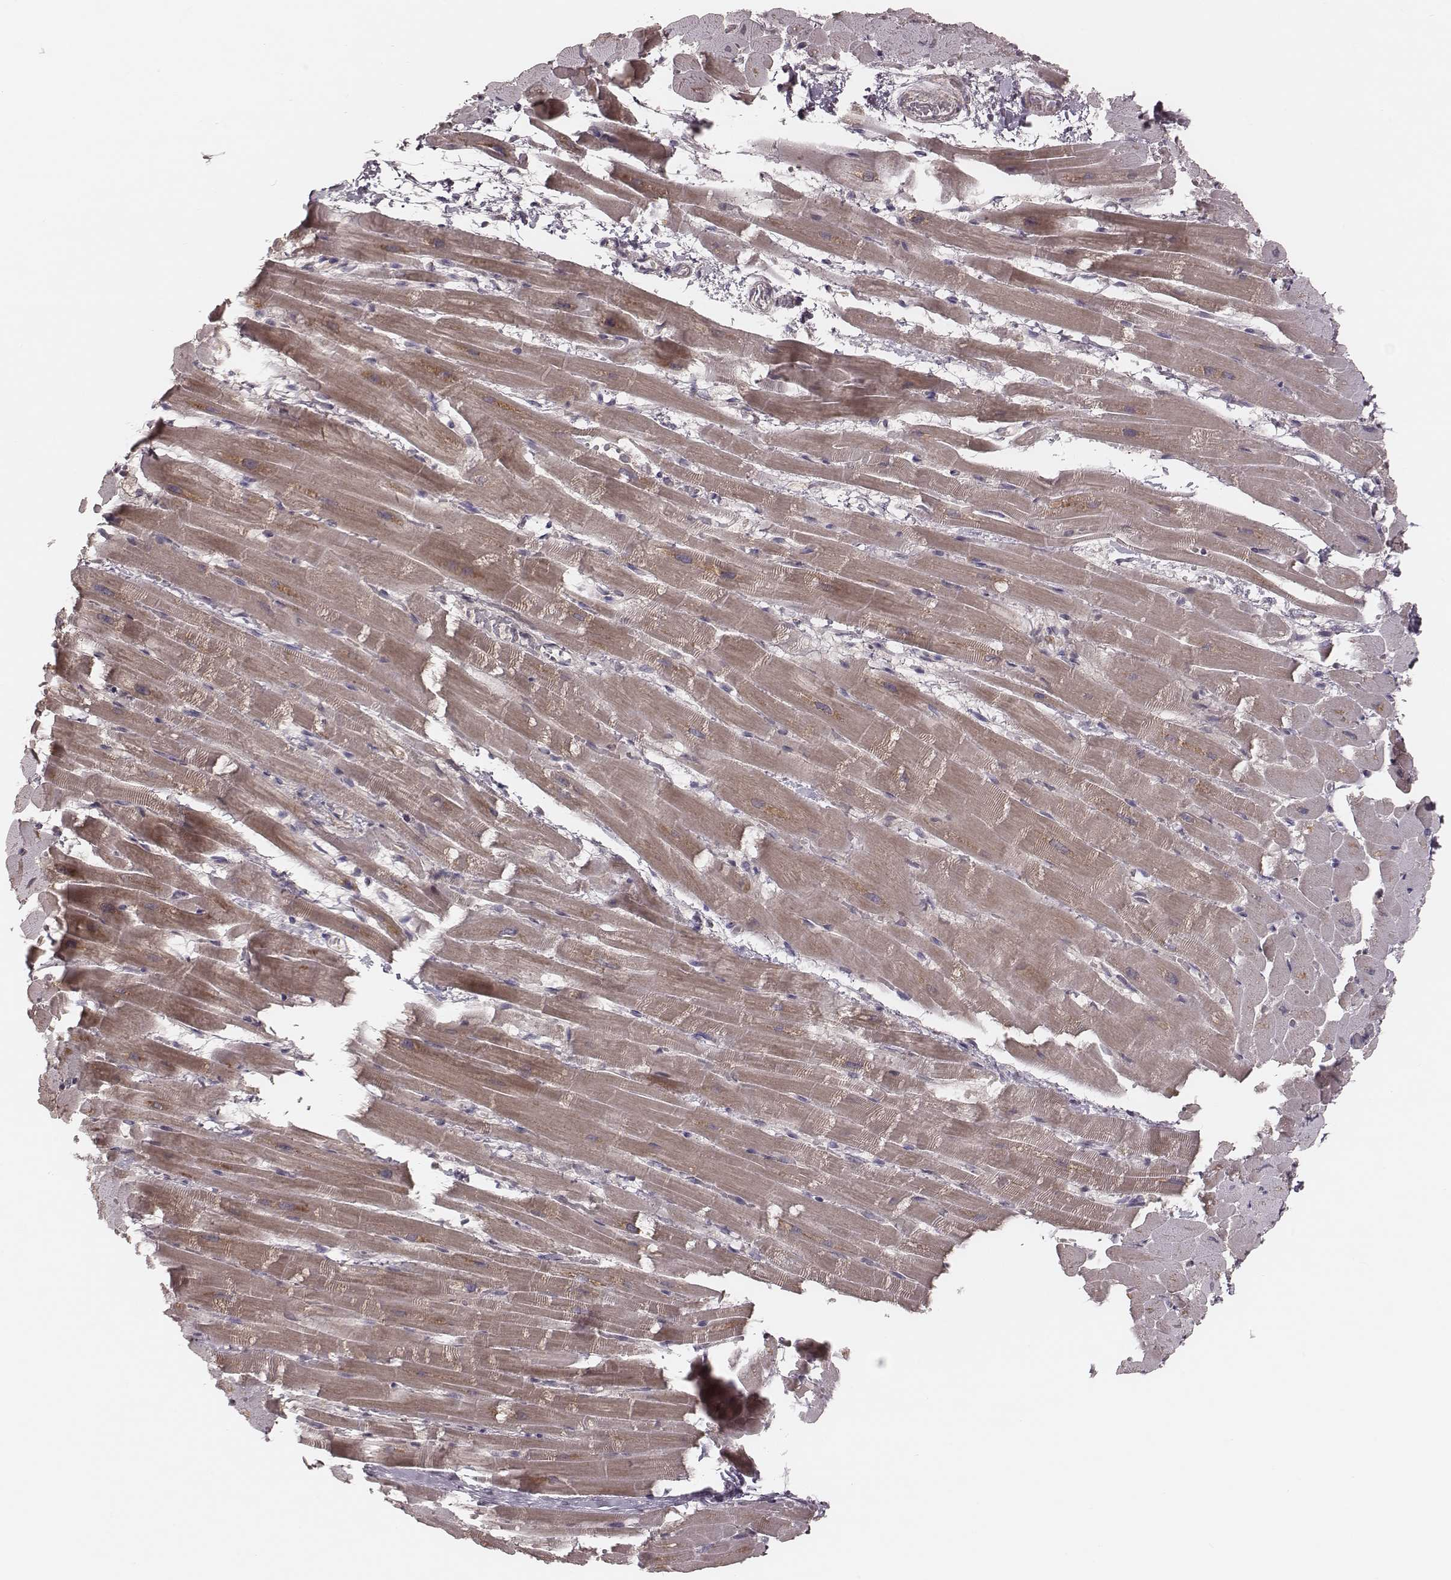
{"staining": {"intensity": "weak", "quantity": "25%-75%", "location": "cytoplasmic/membranous"}, "tissue": "heart muscle", "cell_type": "Cardiomyocytes", "image_type": "normal", "snomed": [{"axis": "morphology", "description": "Normal tissue, NOS"}, {"axis": "topography", "description": "Heart"}], "caption": "This image displays IHC staining of normal heart muscle, with low weak cytoplasmic/membranous positivity in about 25%-75% of cardiomyocytes.", "gene": "MRPS27", "patient": {"sex": "male", "age": 37}}